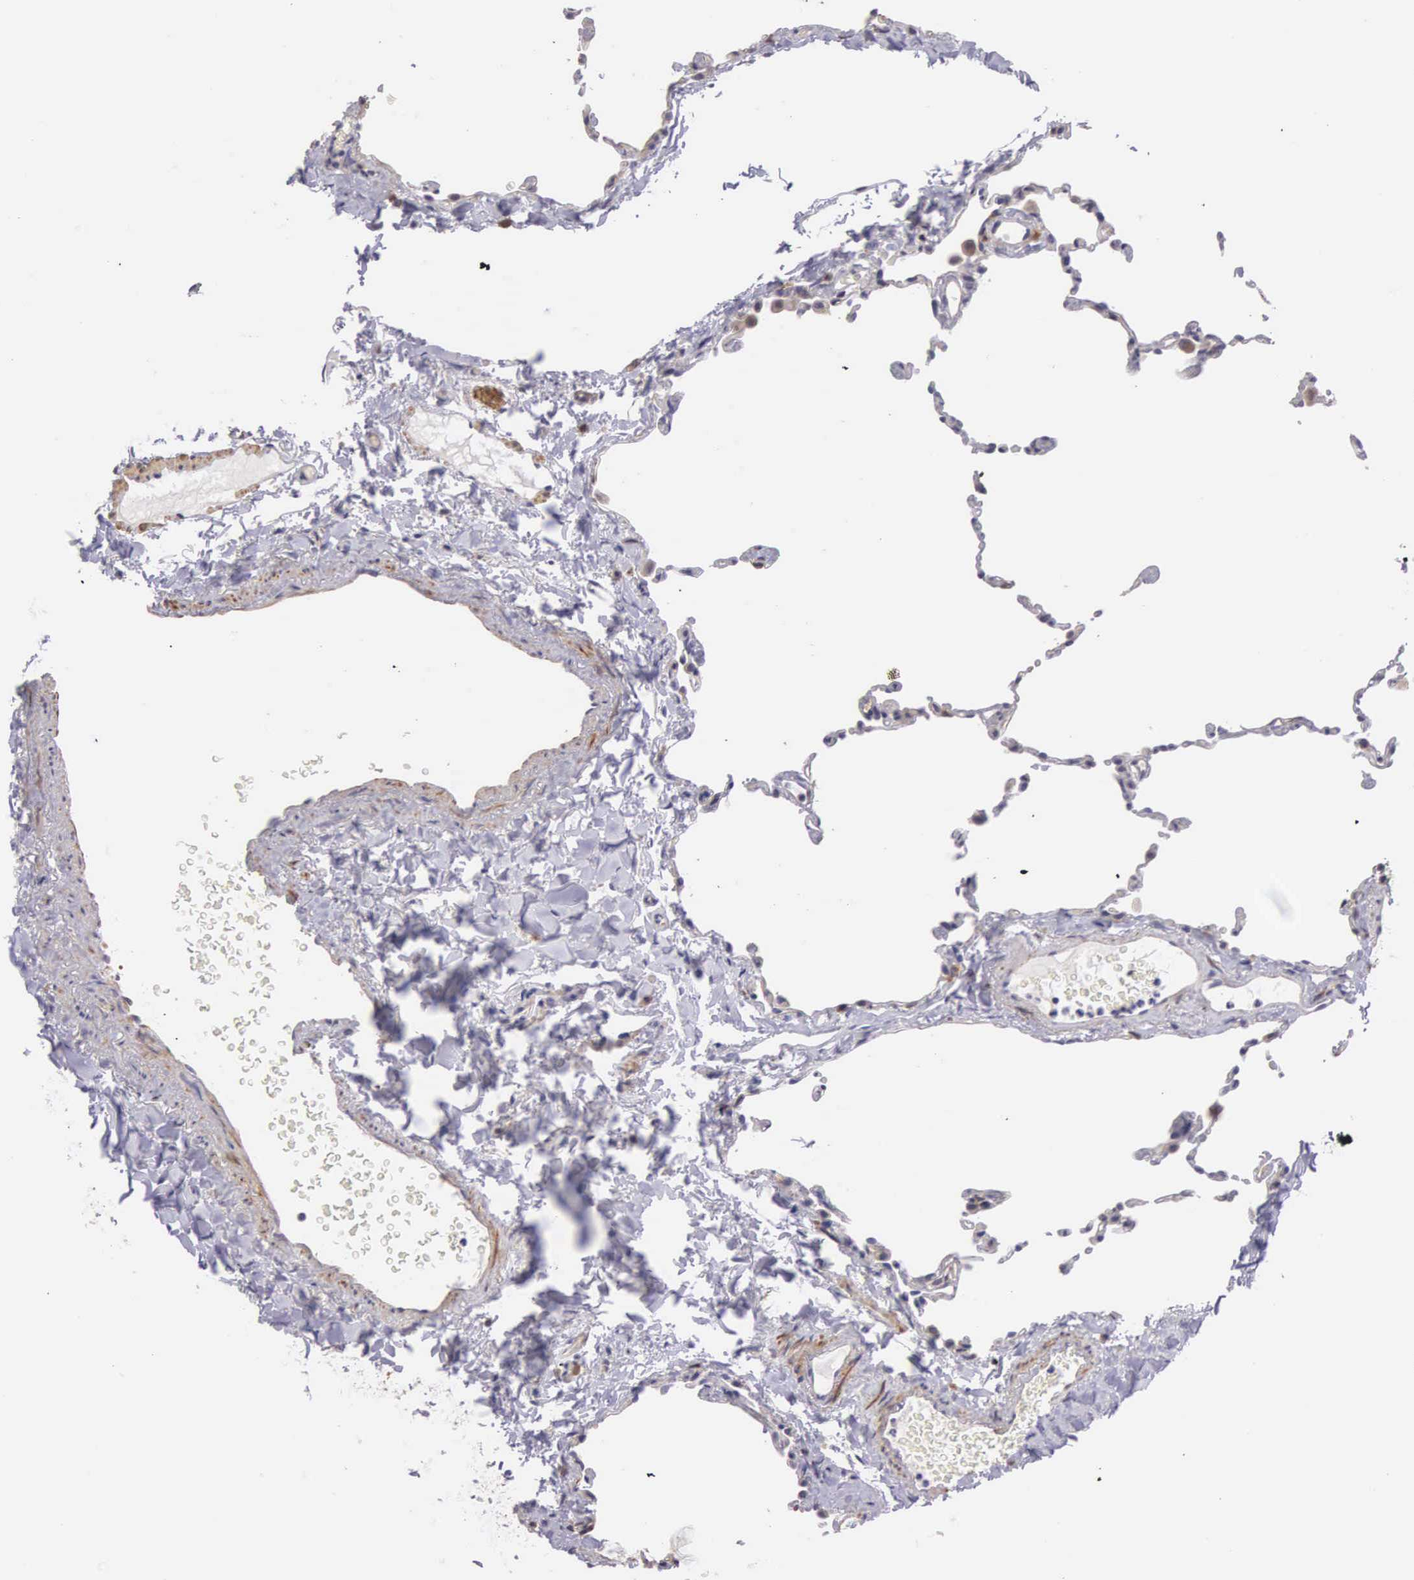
{"staining": {"intensity": "negative", "quantity": "none", "location": "none"}, "tissue": "lung", "cell_type": "Alveolar cells", "image_type": "normal", "snomed": [{"axis": "morphology", "description": "Normal tissue, NOS"}, {"axis": "topography", "description": "Lung"}], "caption": "Immunohistochemistry micrograph of unremarkable lung: lung stained with DAB exhibits no significant protein staining in alveolar cells.", "gene": "OSBPL3", "patient": {"sex": "female", "age": 61}}